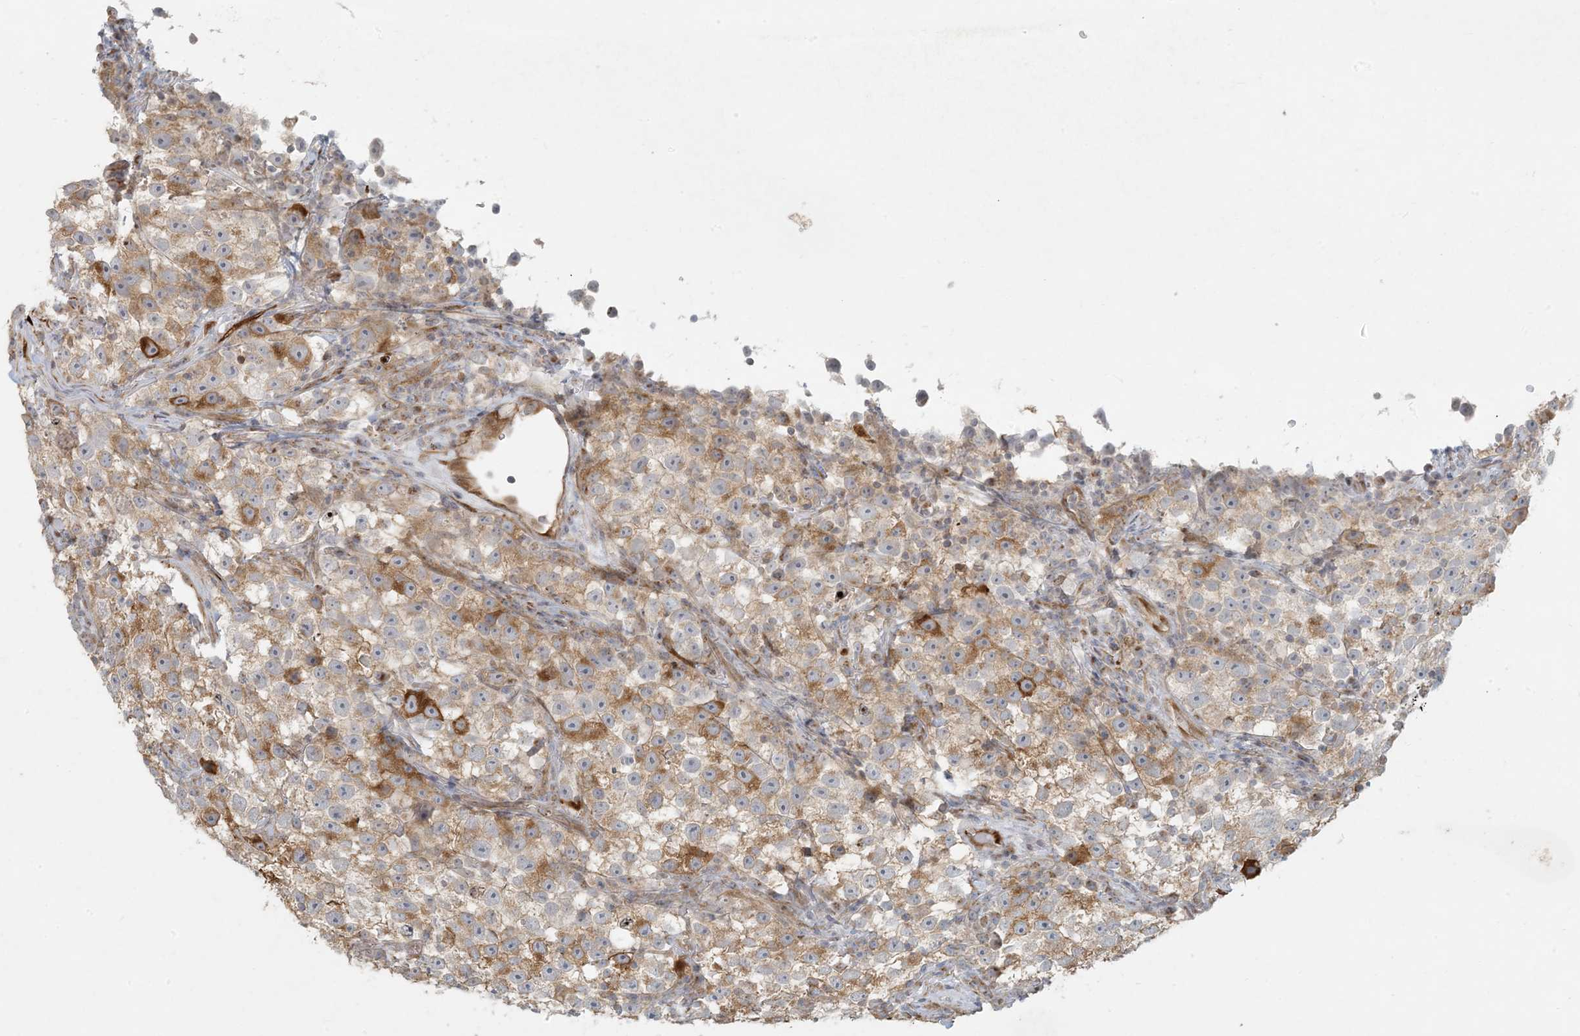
{"staining": {"intensity": "moderate", "quantity": "25%-75%", "location": "cytoplasmic/membranous"}, "tissue": "testis cancer", "cell_type": "Tumor cells", "image_type": "cancer", "snomed": [{"axis": "morphology", "description": "Seminoma, NOS"}, {"axis": "topography", "description": "Testis"}], "caption": "A histopathology image of human testis seminoma stained for a protein reveals moderate cytoplasmic/membranous brown staining in tumor cells.", "gene": "BCORL1", "patient": {"sex": "male", "age": 22}}